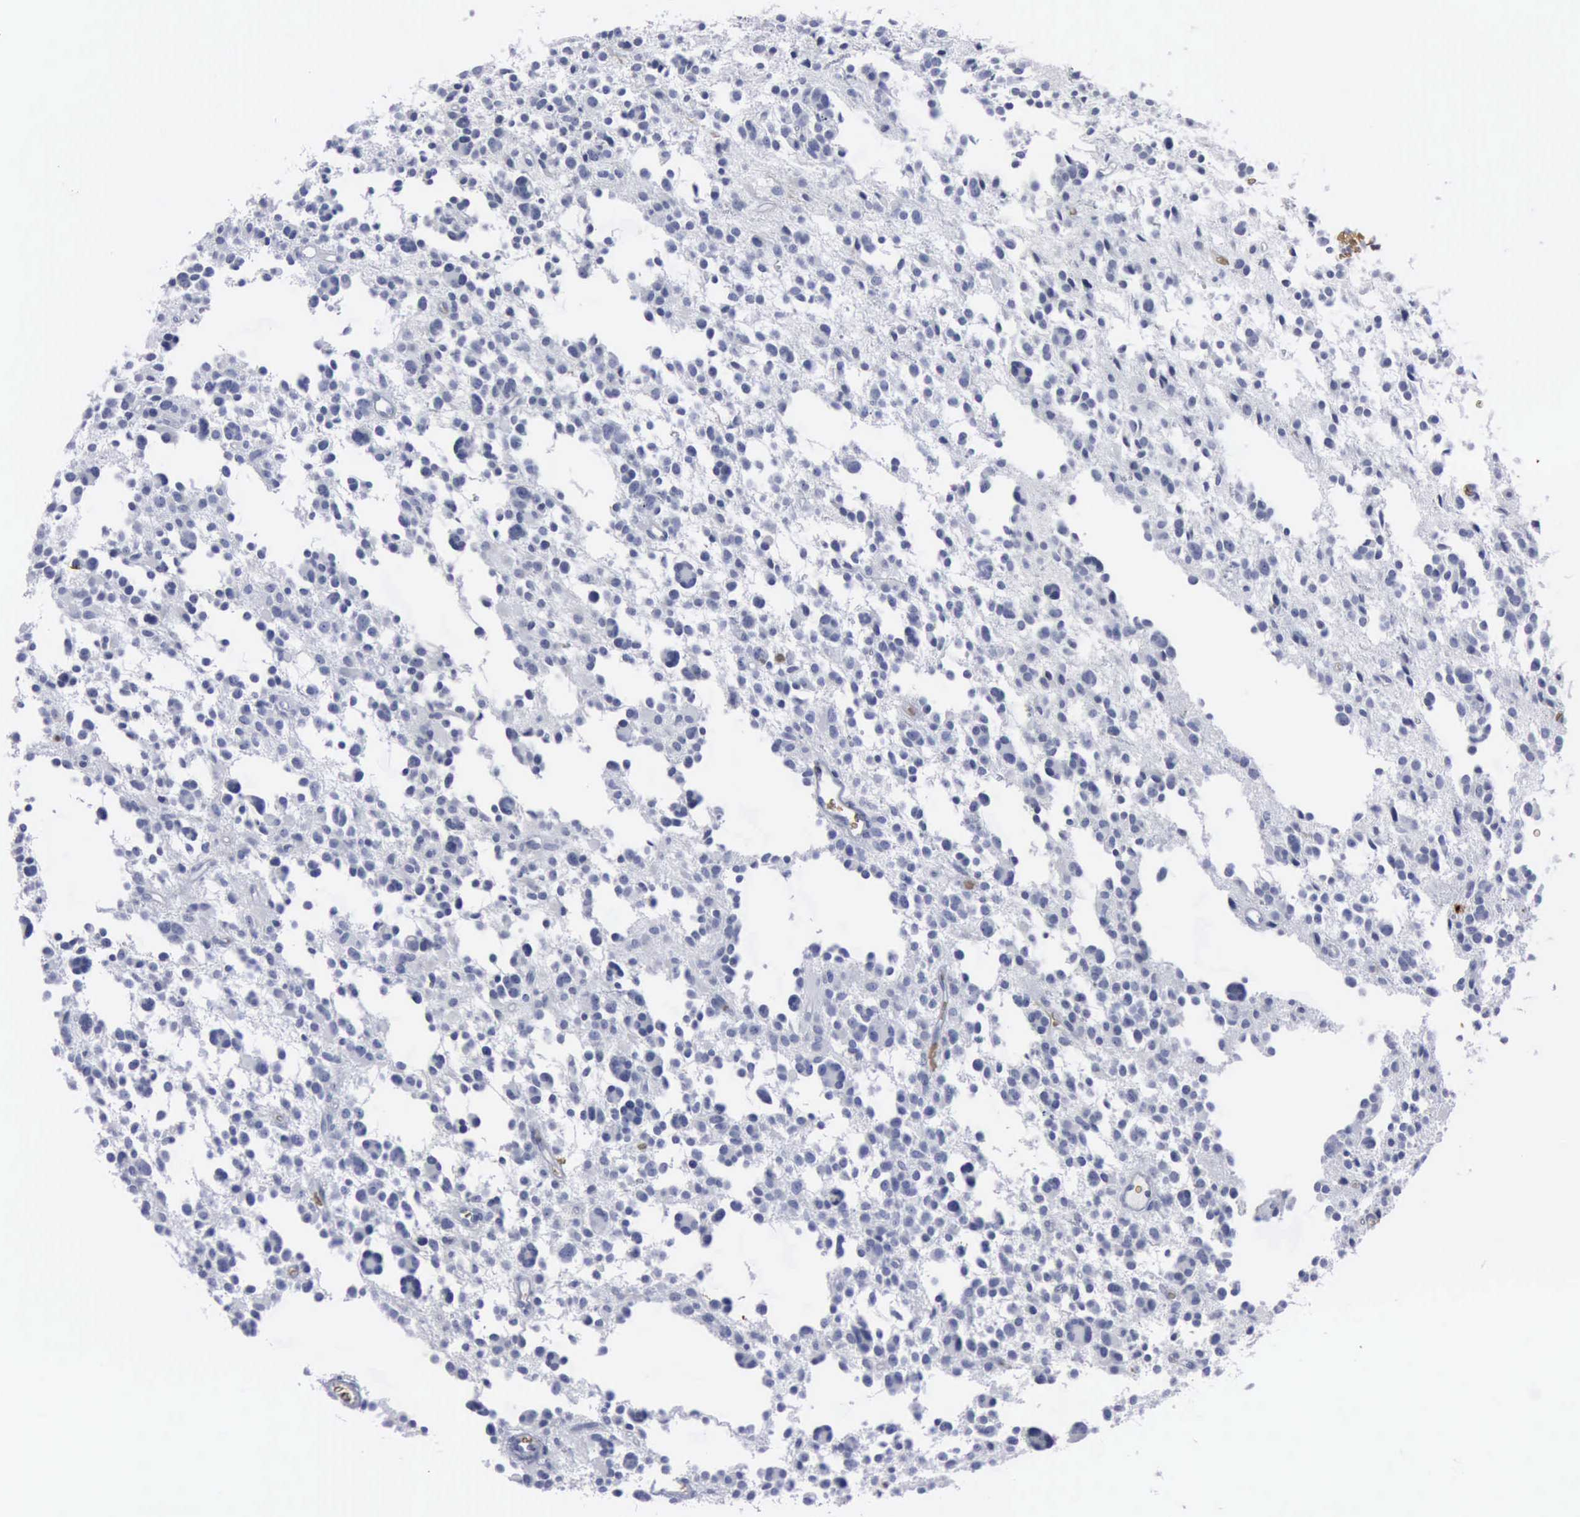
{"staining": {"intensity": "negative", "quantity": "none", "location": "none"}, "tissue": "glioma", "cell_type": "Tumor cells", "image_type": "cancer", "snomed": [{"axis": "morphology", "description": "Glioma, malignant, Low grade"}, {"axis": "topography", "description": "Brain"}], "caption": "This is an immunohistochemistry (IHC) histopathology image of glioma. There is no staining in tumor cells.", "gene": "TGFB1", "patient": {"sex": "female", "age": 36}}